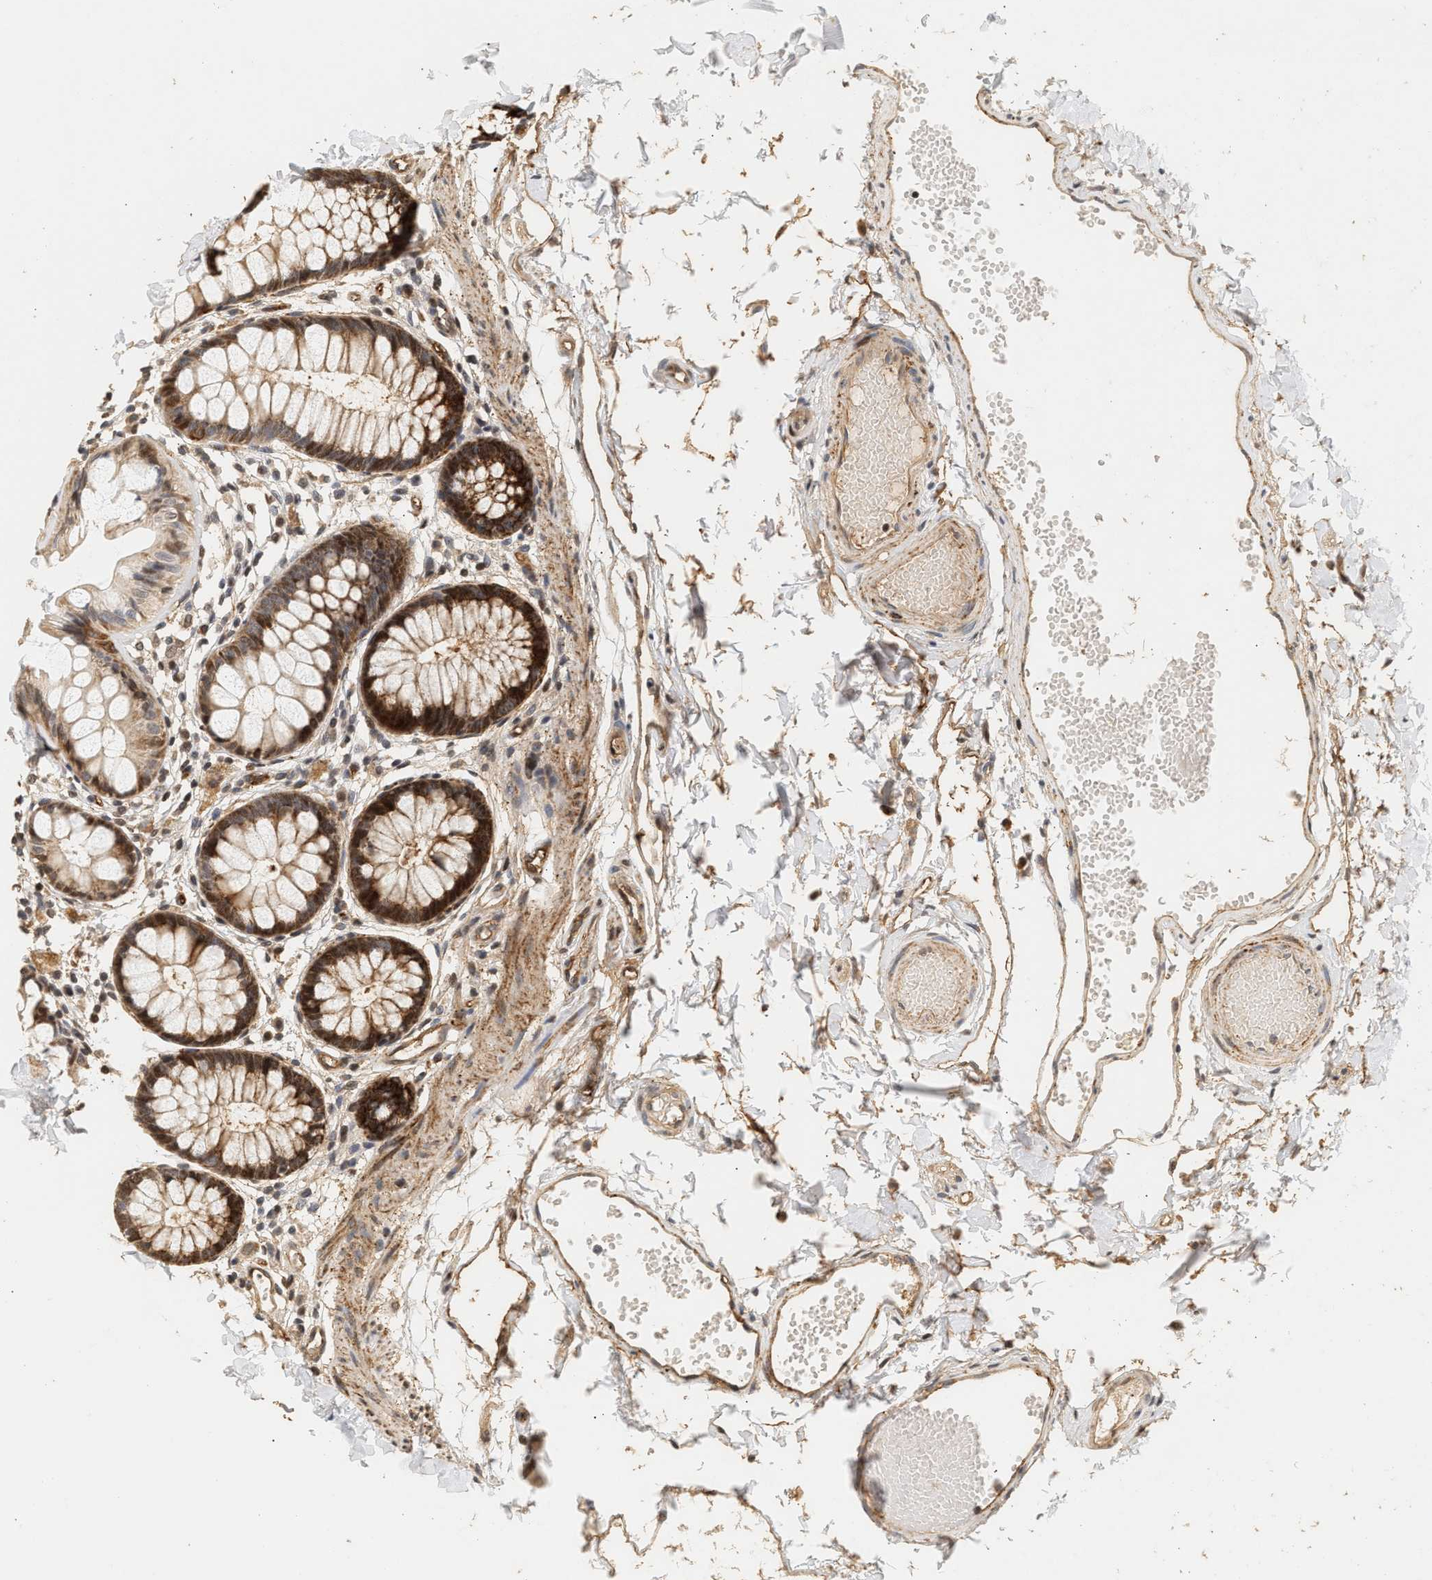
{"staining": {"intensity": "strong", "quantity": "25%-75%", "location": "cytoplasmic/membranous"}, "tissue": "rectum", "cell_type": "Glandular cells", "image_type": "normal", "snomed": [{"axis": "morphology", "description": "Normal tissue, NOS"}, {"axis": "topography", "description": "Rectum"}], "caption": "This photomicrograph demonstrates unremarkable rectum stained with IHC to label a protein in brown. The cytoplasmic/membranous of glandular cells show strong positivity for the protein. Nuclei are counter-stained blue.", "gene": "PLXND1", "patient": {"sex": "female", "age": 66}}